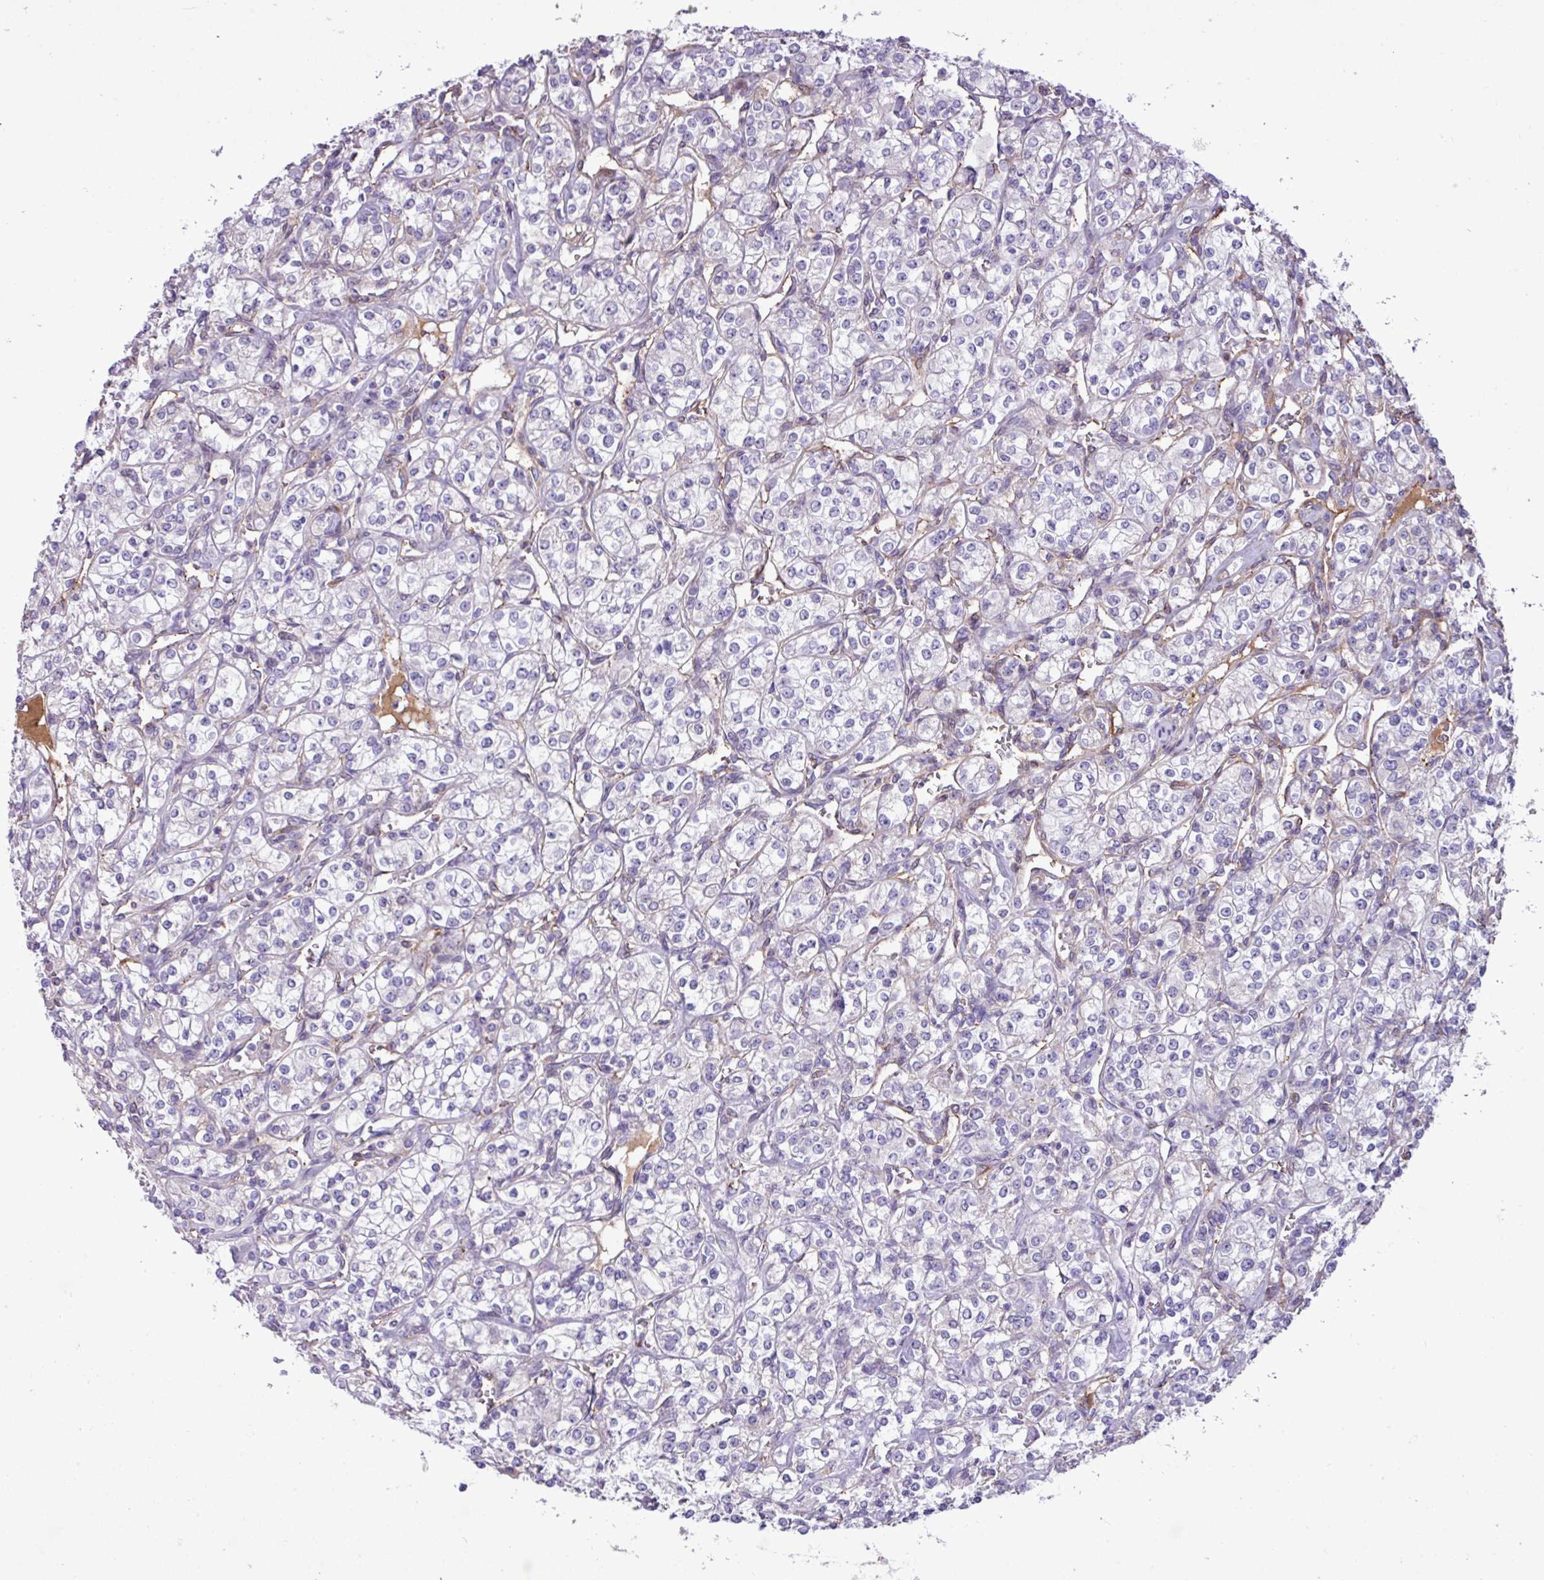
{"staining": {"intensity": "negative", "quantity": "none", "location": "none"}, "tissue": "renal cancer", "cell_type": "Tumor cells", "image_type": "cancer", "snomed": [{"axis": "morphology", "description": "Adenocarcinoma, NOS"}, {"axis": "topography", "description": "Kidney"}], "caption": "This photomicrograph is of renal cancer stained with IHC to label a protein in brown with the nuclei are counter-stained blue. There is no expression in tumor cells. (Brightfield microscopy of DAB IHC at high magnification).", "gene": "CD248", "patient": {"sex": "male", "age": 77}}